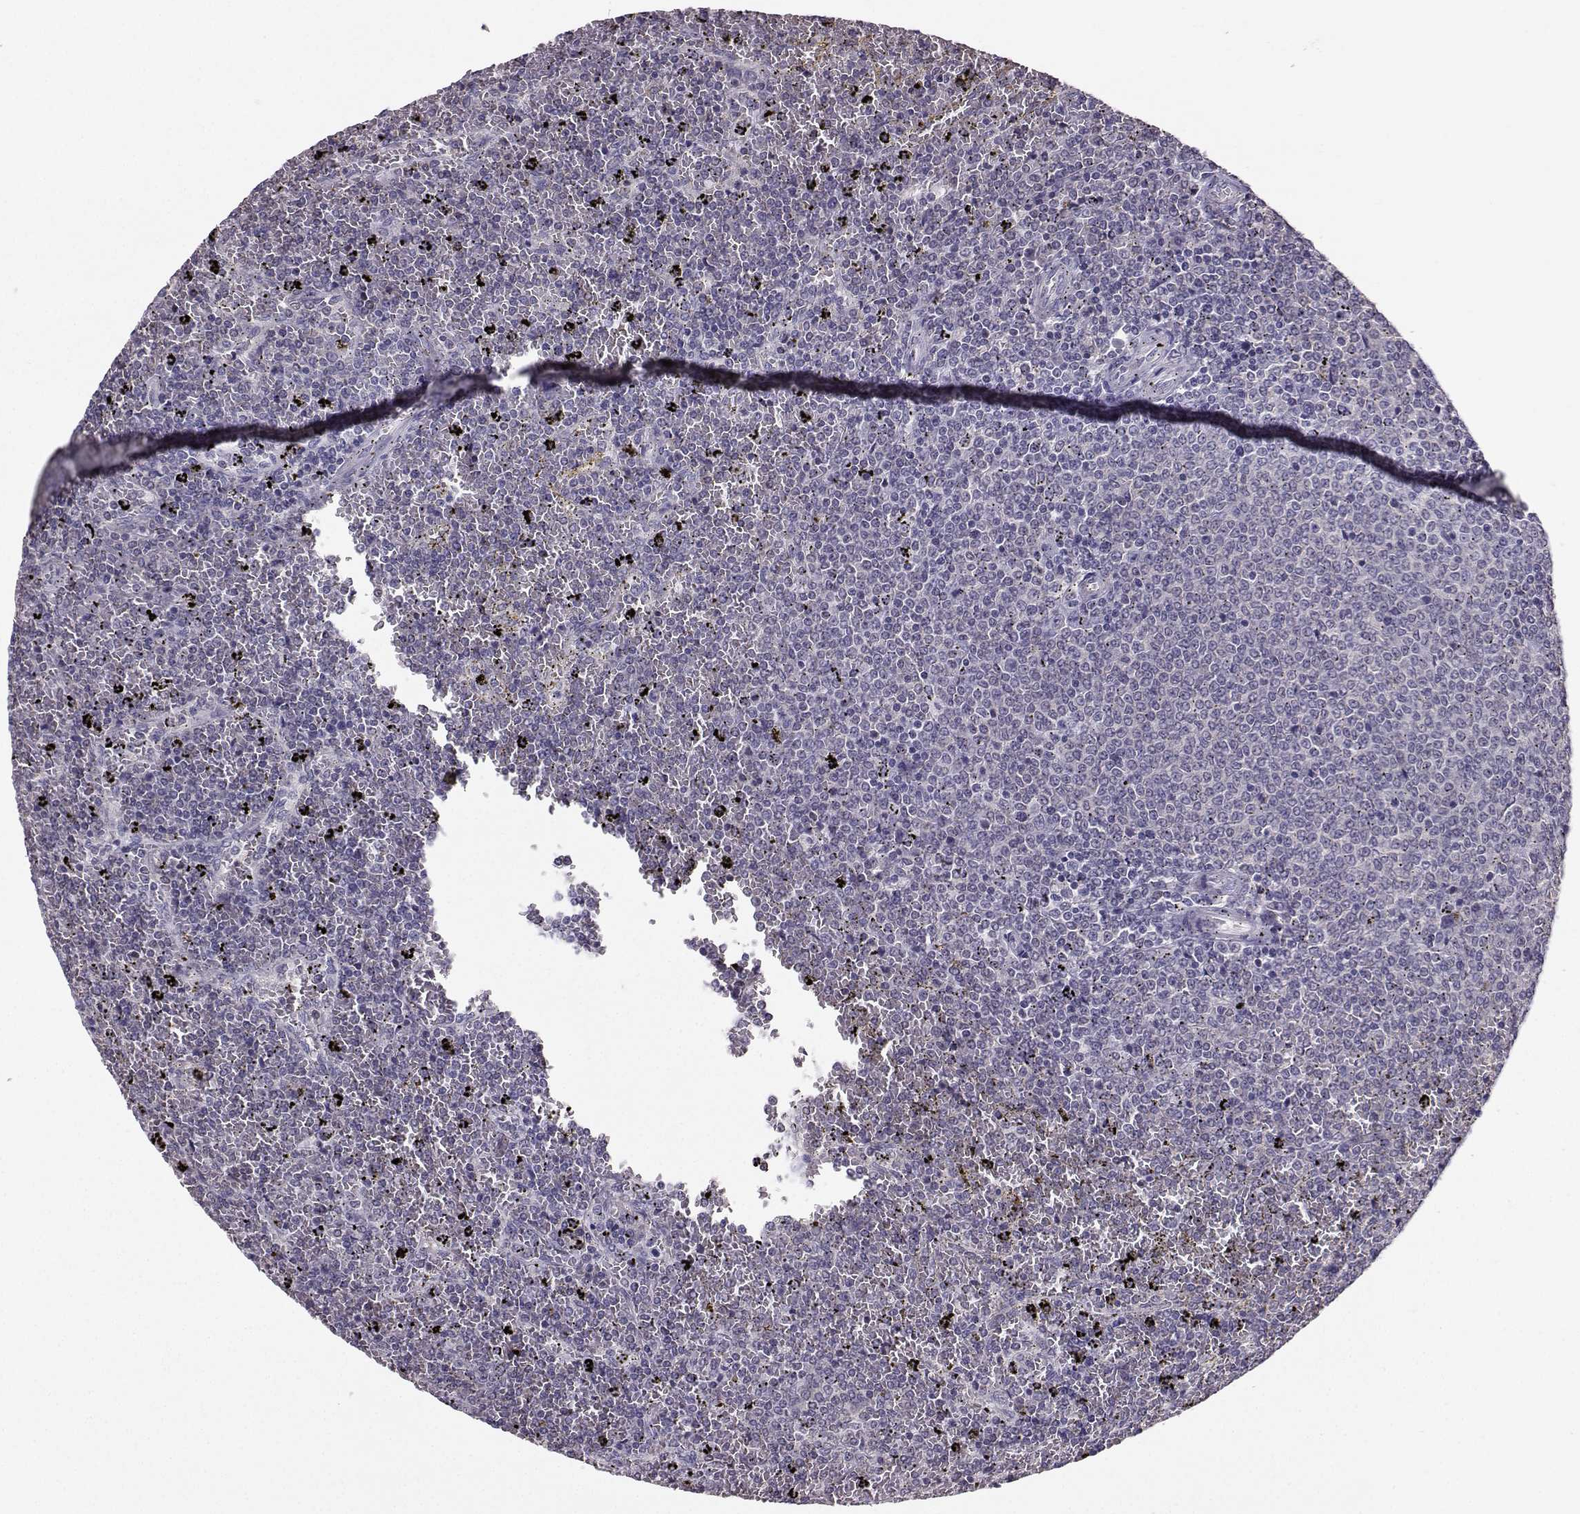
{"staining": {"intensity": "negative", "quantity": "none", "location": "none"}, "tissue": "lymphoma", "cell_type": "Tumor cells", "image_type": "cancer", "snomed": [{"axis": "morphology", "description": "Malignant lymphoma, non-Hodgkin's type, Low grade"}, {"axis": "topography", "description": "Spleen"}], "caption": "Lymphoma was stained to show a protein in brown. There is no significant positivity in tumor cells.", "gene": "TSPYL5", "patient": {"sex": "female", "age": 77}}